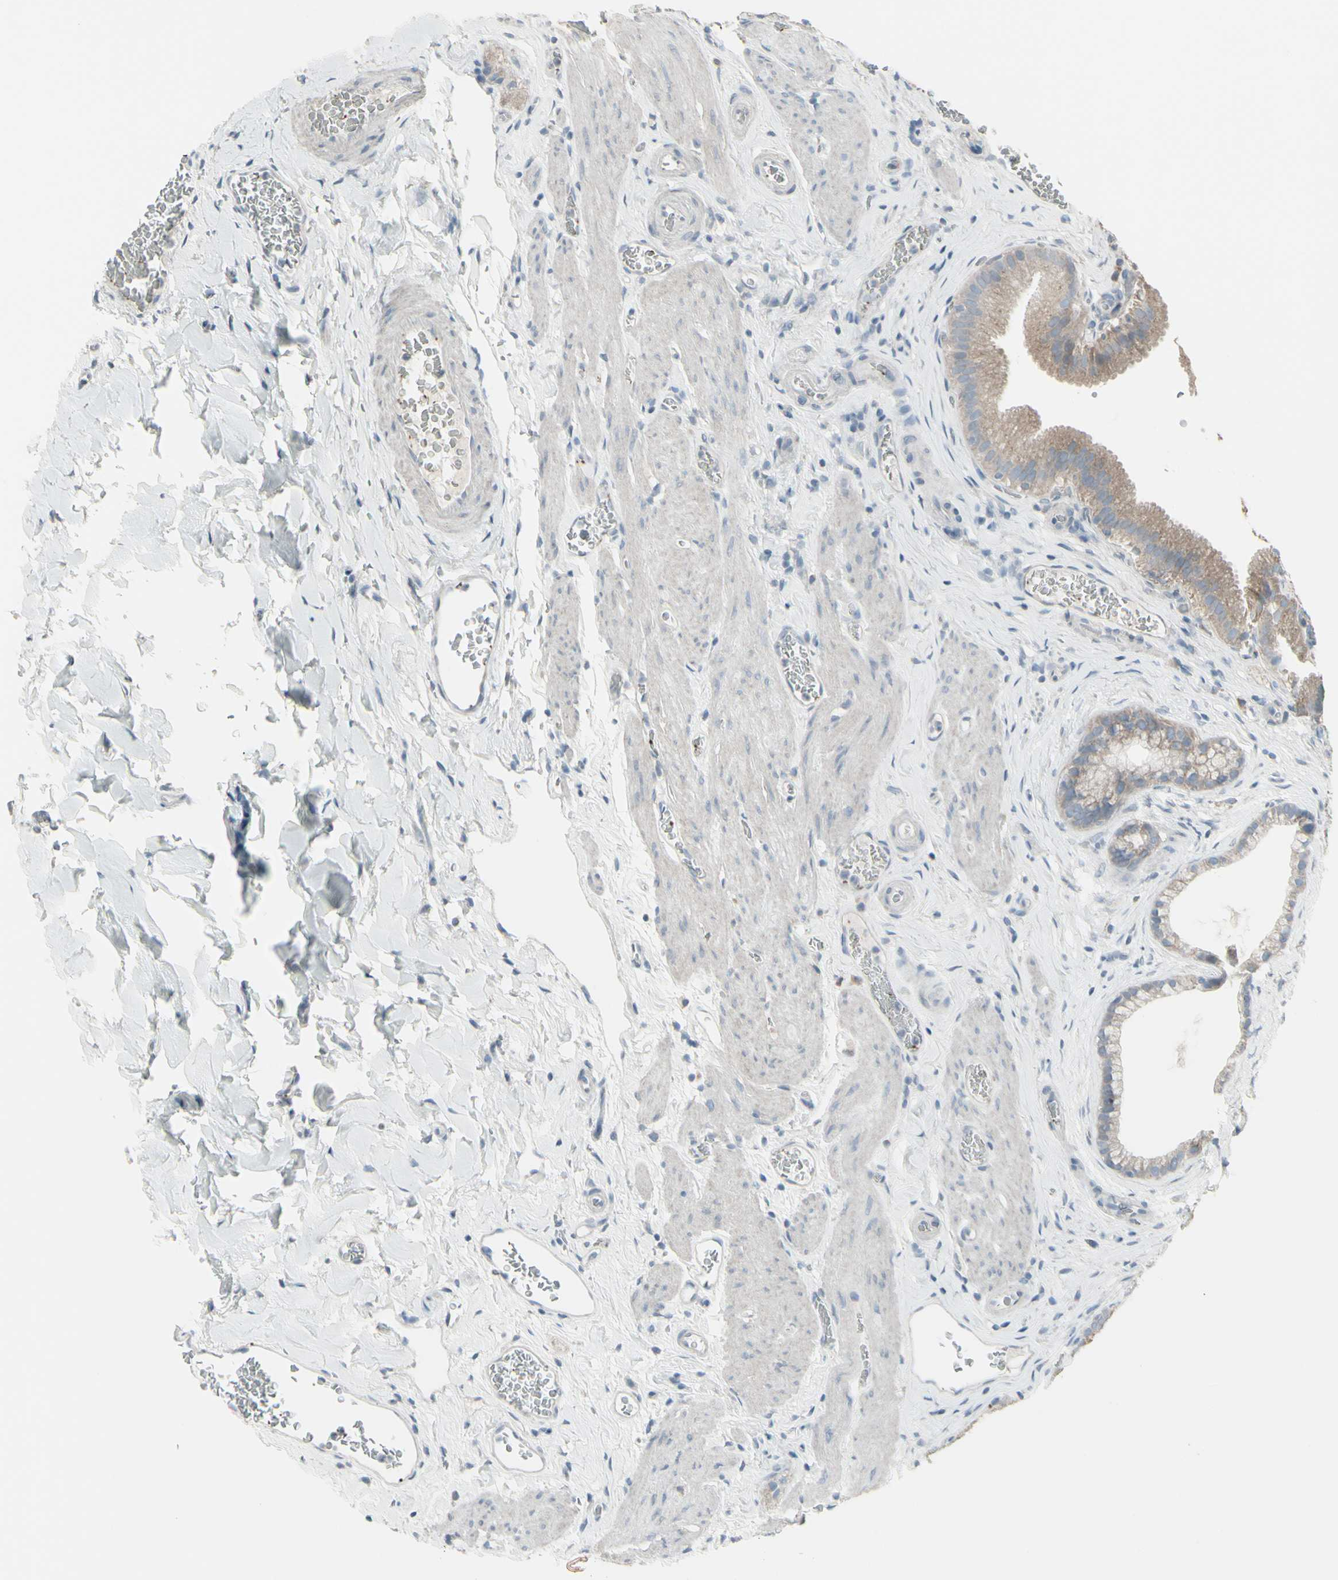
{"staining": {"intensity": "weak", "quantity": "25%-75%", "location": "cytoplasmic/membranous"}, "tissue": "gallbladder", "cell_type": "Glandular cells", "image_type": "normal", "snomed": [{"axis": "morphology", "description": "Normal tissue, NOS"}, {"axis": "topography", "description": "Gallbladder"}], "caption": "The image shows immunohistochemical staining of normal gallbladder. There is weak cytoplasmic/membranous staining is identified in approximately 25%-75% of glandular cells.", "gene": "CD79B", "patient": {"sex": "male", "age": 54}}